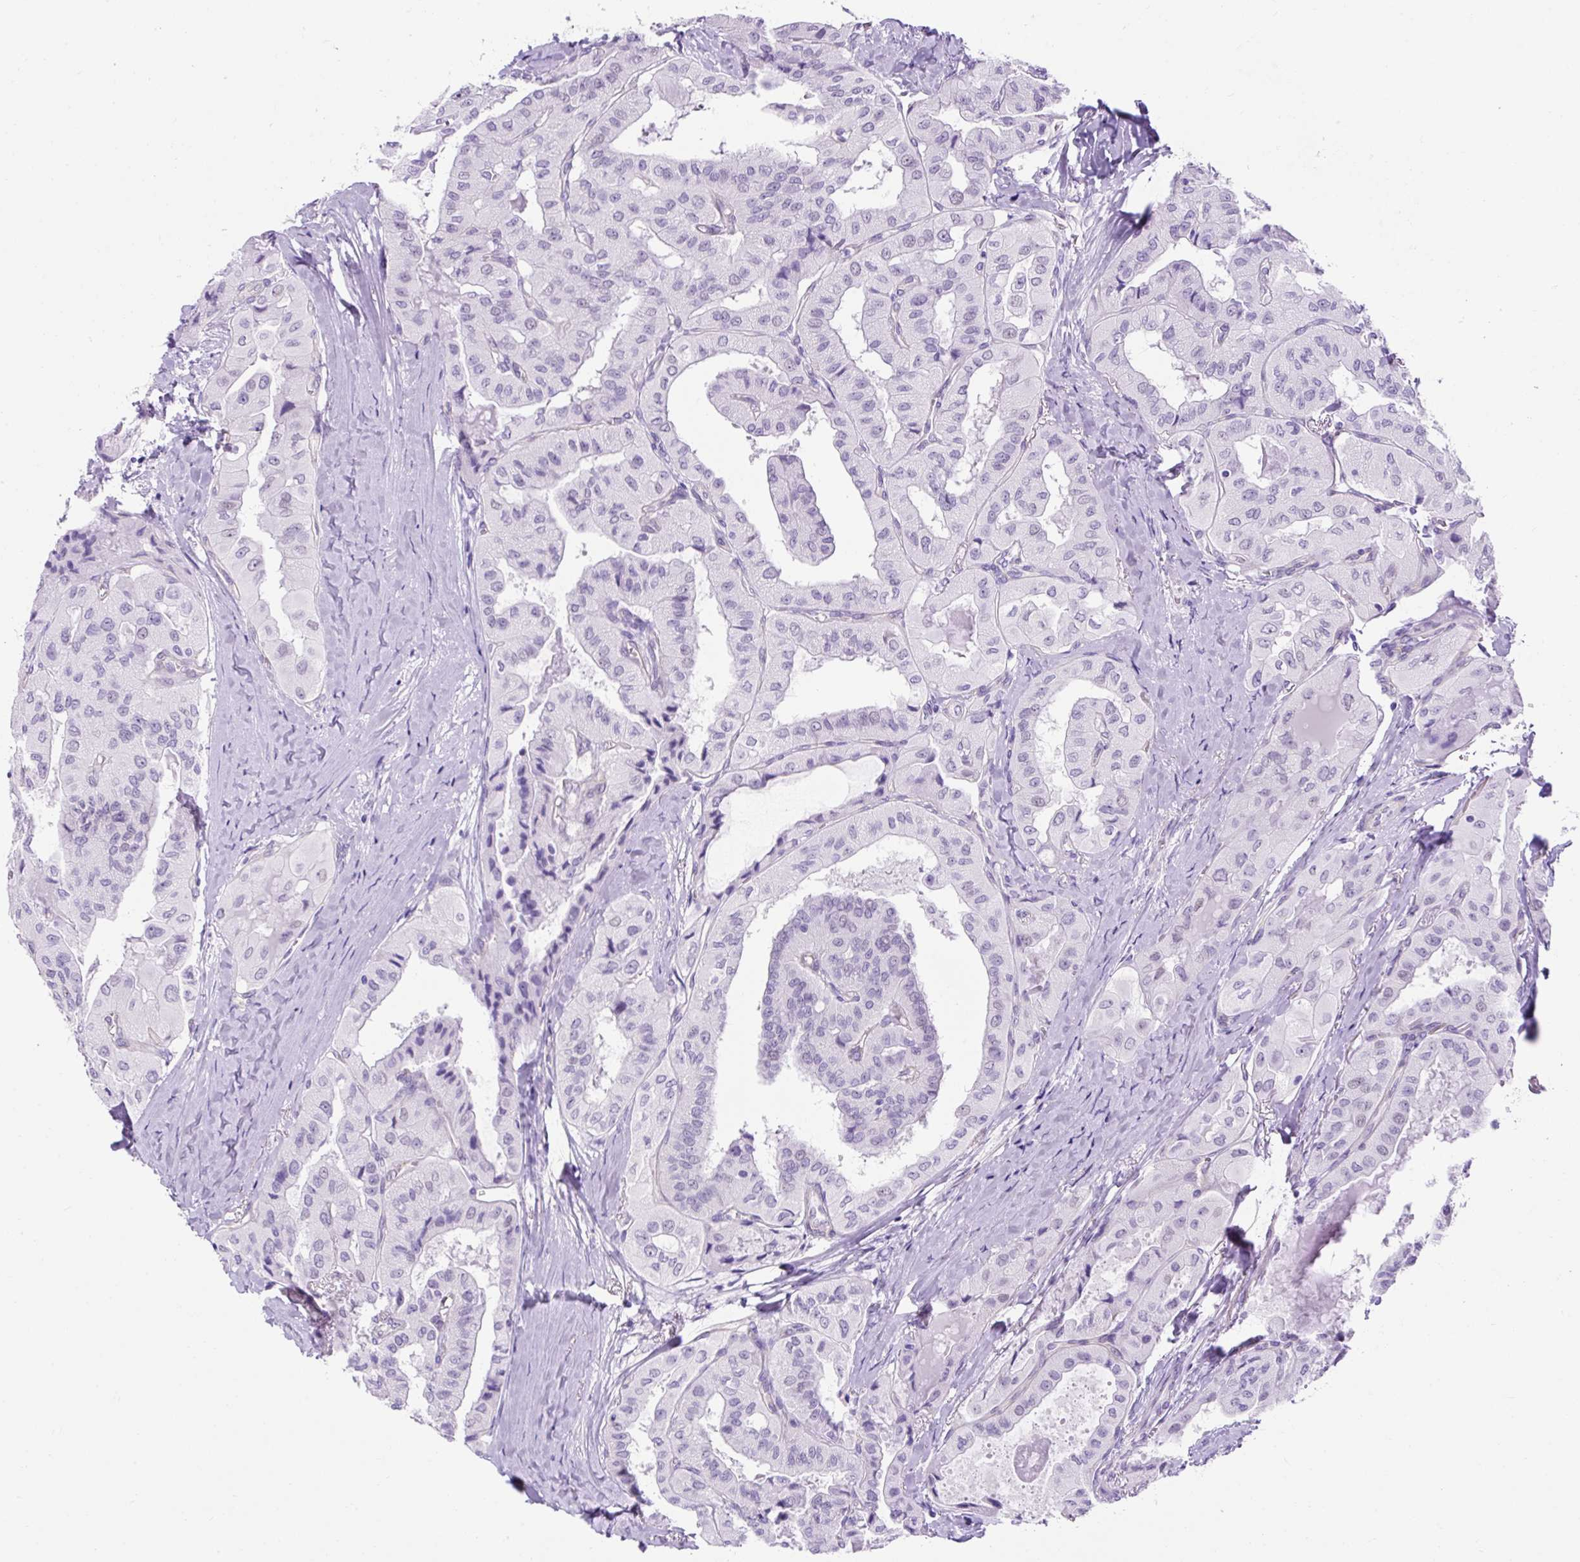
{"staining": {"intensity": "negative", "quantity": "none", "location": "none"}, "tissue": "thyroid cancer", "cell_type": "Tumor cells", "image_type": "cancer", "snomed": [{"axis": "morphology", "description": "Normal tissue, NOS"}, {"axis": "morphology", "description": "Papillary adenocarcinoma, NOS"}, {"axis": "topography", "description": "Thyroid gland"}], "caption": "This is a photomicrograph of IHC staining of papillary adenocarcinoma (thyroid), which shows no expression in tumor cells.", "gene": "KRT12", "patient": {"sex": "female", "age": 59}}